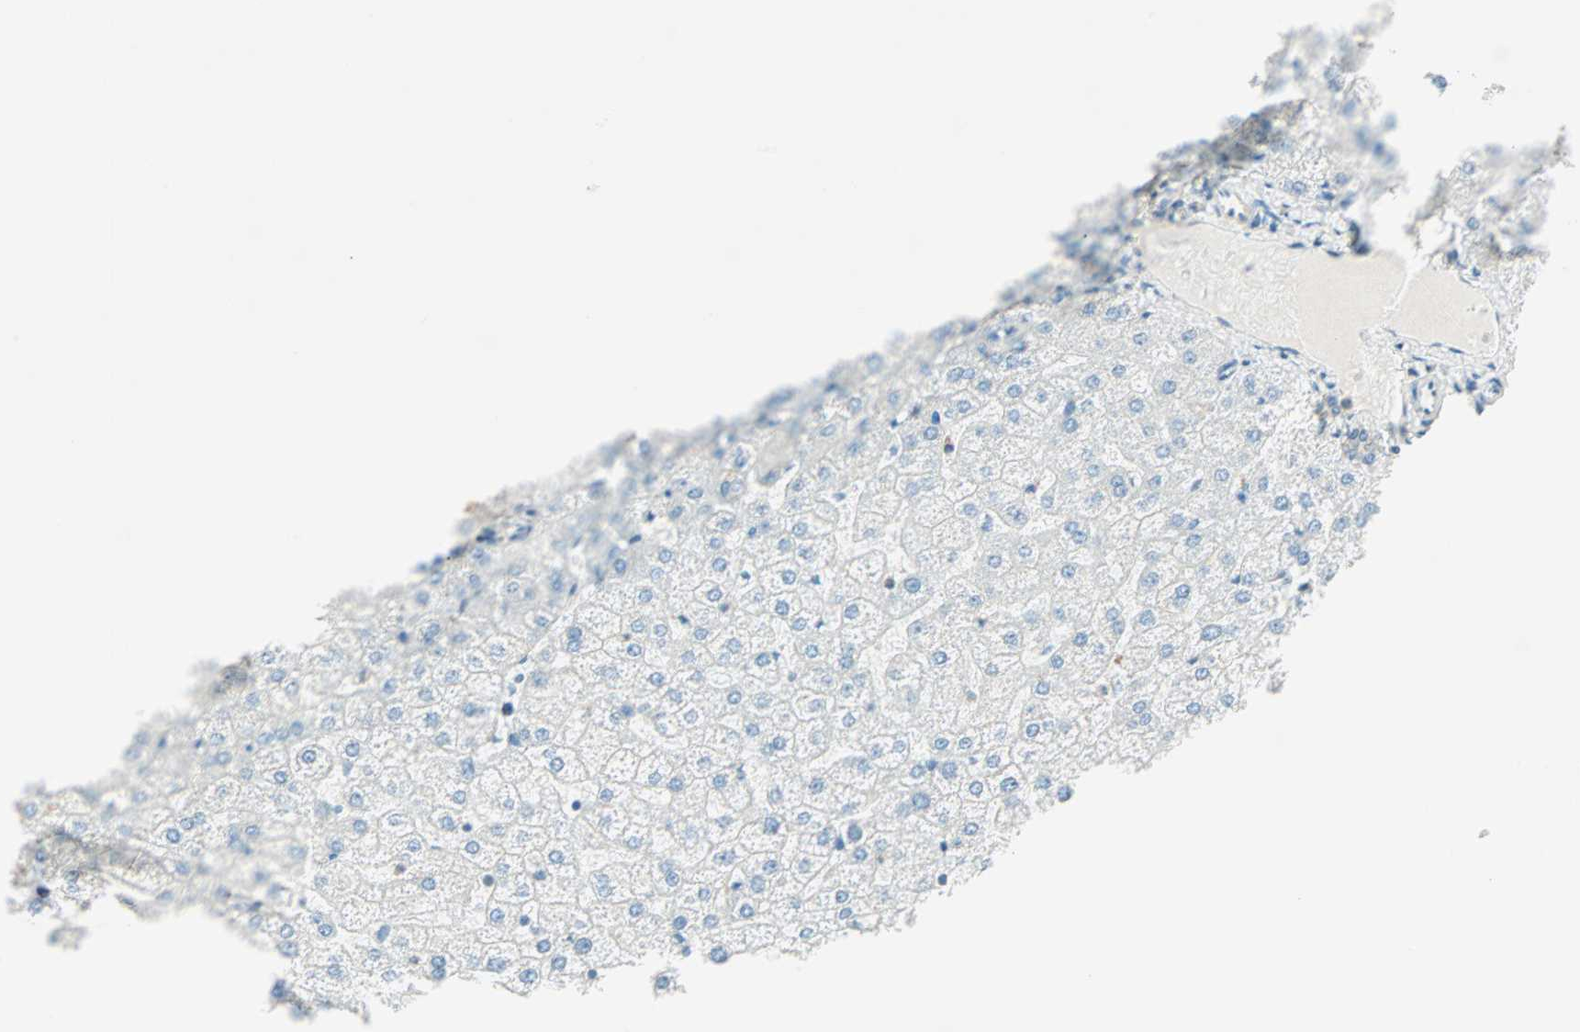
{"staining": {"intensity": "negative", "quantity": "none", "location": "none"}, "tissue": "liver", "cell_type": "Cholangiocytes", "image_type": "normal", "snomed": [{"axis": "morphology", "description": "Normal tissue, NOS"}, {"axis": "topography", "description": "Liver"}], "caption": "The image reveals no staining of cholangiocytes in normal liver. Brightfield microscopy of immunohistochemistry stained with DAB (brown) and hematoxylin (blue), captured at high magnification.", "gene": "S100A1", "patient": {"sex": "female", "age": 32}}